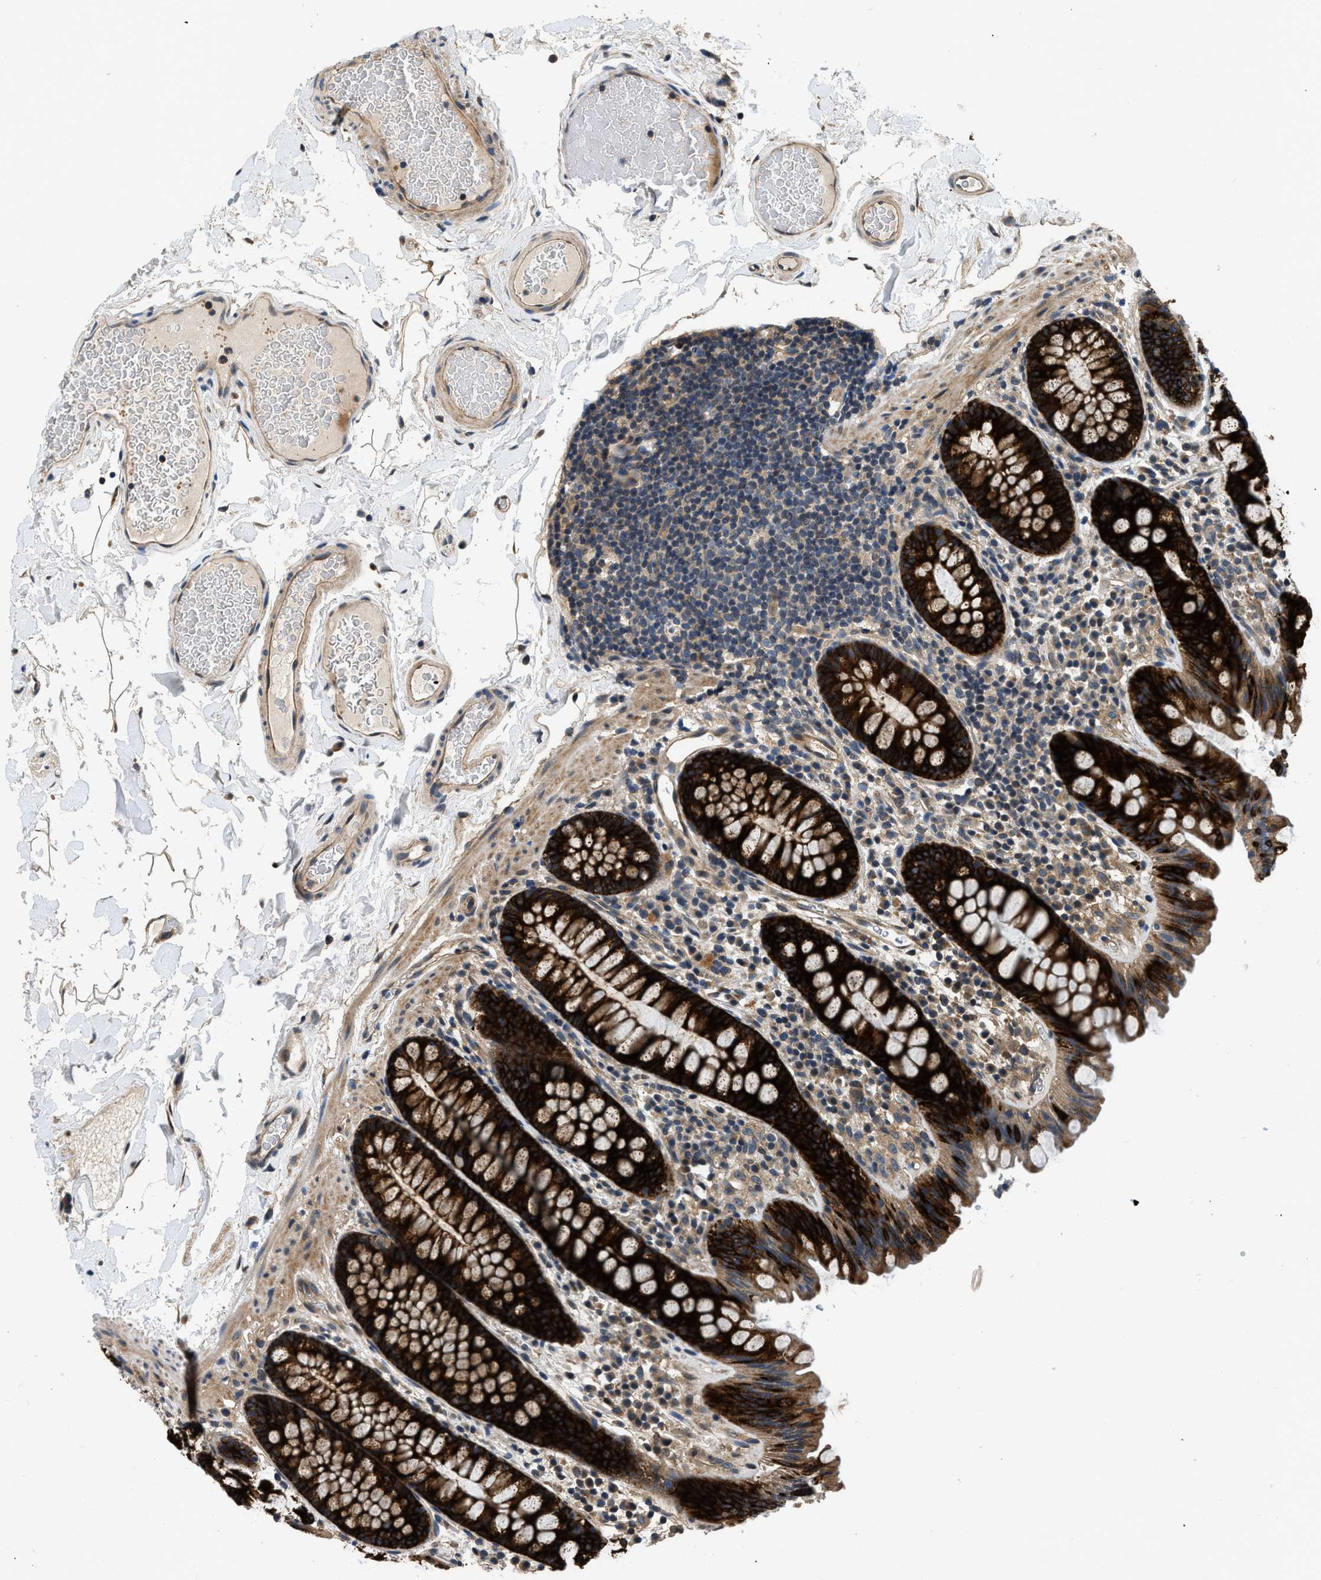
{"staining": {"intensity": "moderate", "quantity": ">75%", "location": "cytoplasmic/membranous"}, "tissue": "colon", "cell_type": "Endothelial cells", "image_type": "normal", "snomed": [{"axis": "morphology", "description": "Normal tissue, NOS"}, {"axis": "topography", "description": "Colon"}], "caption": "Moderate cytoplasmic/membranous staining is present in approximately >75% of endothelial cells in benign colon. The protein is stained brown, and the nuclei are stained in blue (DAB (3,3'-diaminobenzidine) IHC with brightfield microscopy, high magnification).", "gene": "IL3RA", "patient": {"sex": "female", "age": 80}}